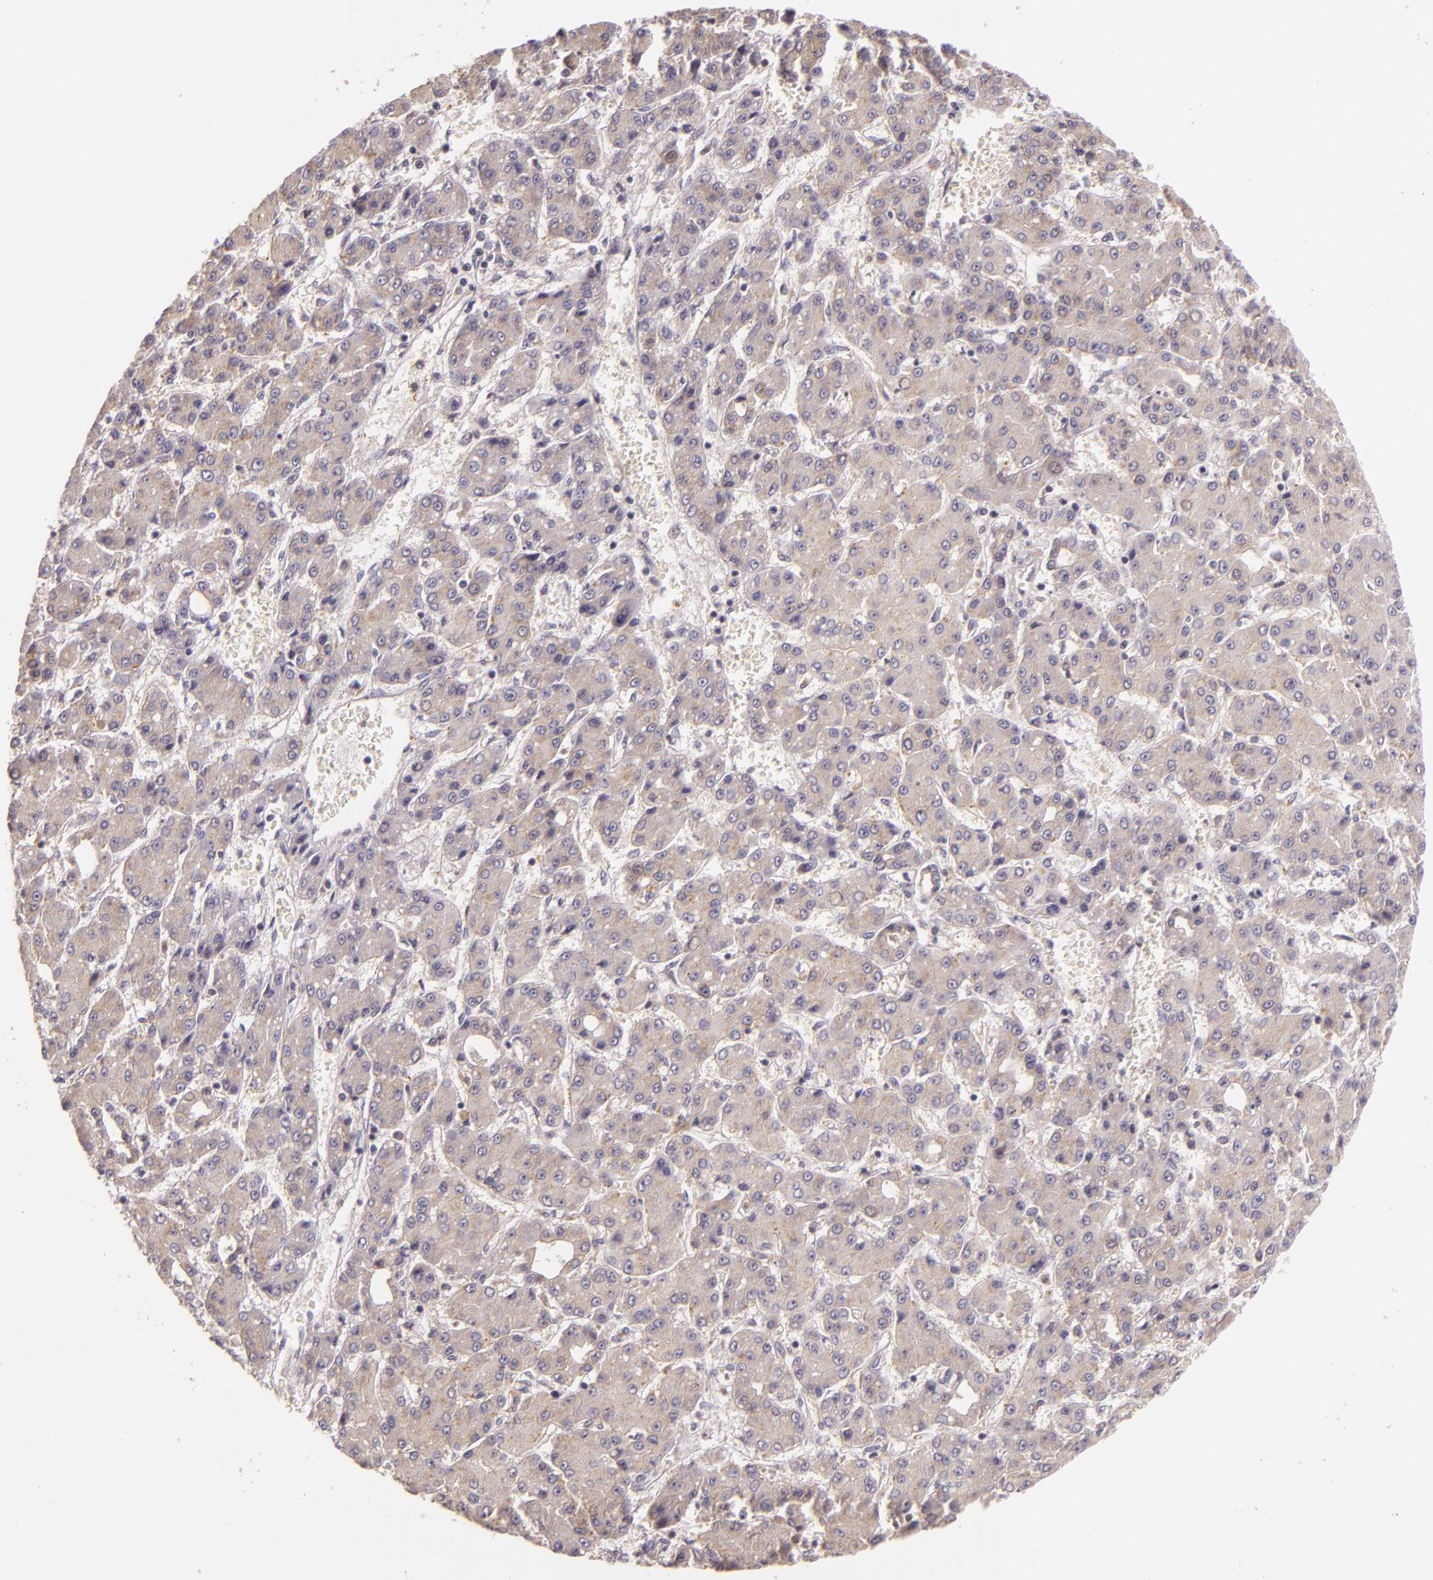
{"staining": {"intensity": "weak", "quantity": "<25%", "location": "cytoplasmic/membranous"}, "tissue": "liver cancer", "cell_type": "Tumor cells", "image_type": "cancer", "snomed": [{"axis": "morphology", "description": "Carcinoma, Hepatocellular, NOS"}, {"axis": "topography", "description": "Liver"}], "caption": "High magnification brightfield microscopy of liver cancer stained with DAB (3,3'-diaminobenzidine) (brown) and counterstained with hematoxylin (blue): tumor cells show no significant expression.", "gene": "ARMH4", "patient": {"sex": "male", "age": 69}}